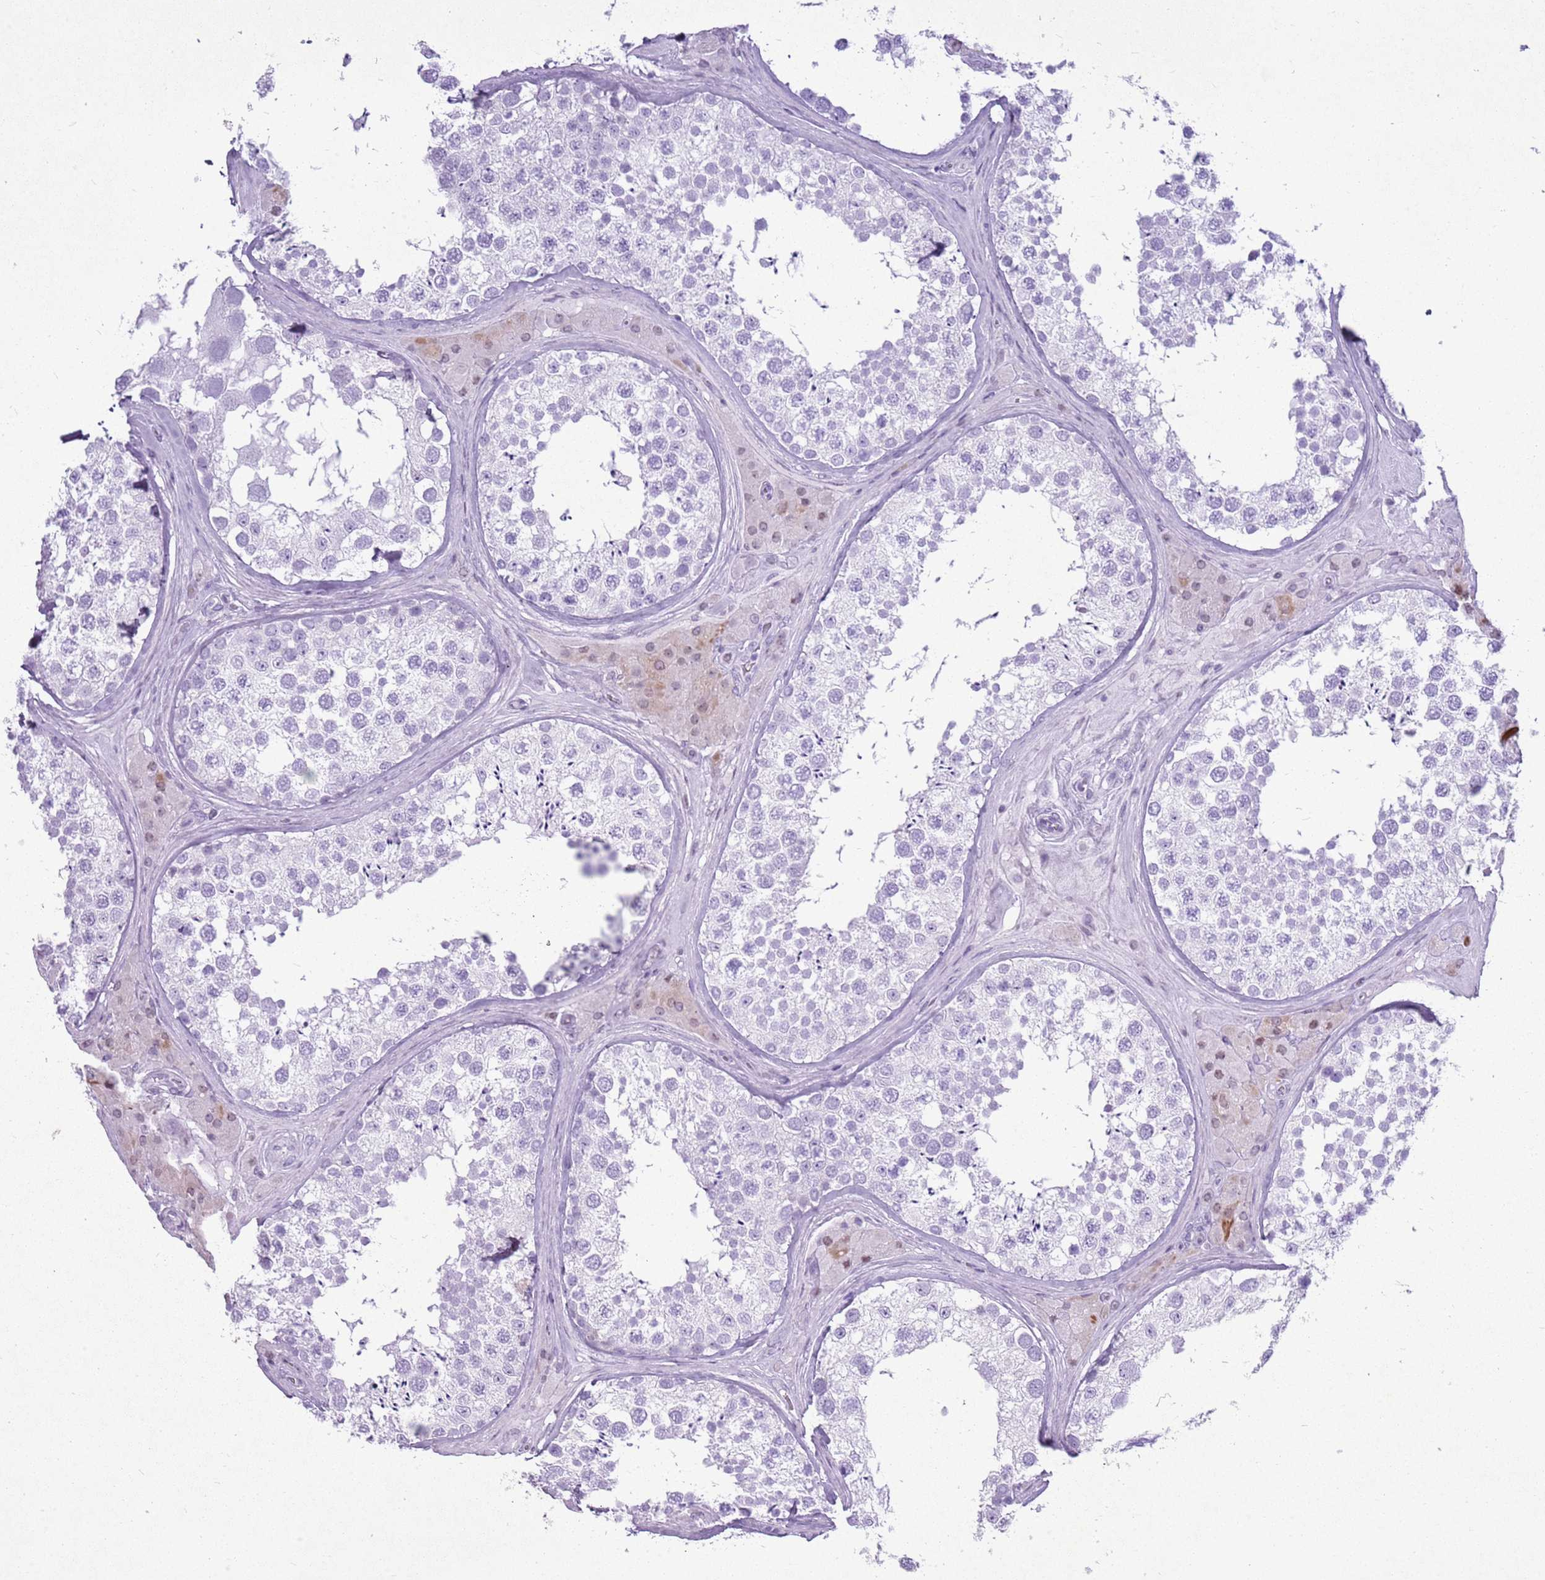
{"staining": {"intensity": "negative", "quantity": "none", "location": "none"}, "tissue": "testis", "cell_type": "Cells in seminiferous ducts", "image_type": "normal", "snomed": [{"axis": "morphology", "description": "Normal tissue, NOS"}, {"axis": "topography", "description": "Testis"}], "caption": "The histopathology image displays no significant positivity in cells in seminiferous ducts of testis. (Stains: DAB (3,3'-diaminobenzidine) IHC with hematoxylin counter stain, Microscopy: brightfield microscopy at high magnification).", "gene": "ASIP", "patient": {"sex": "male", "age": 46}}